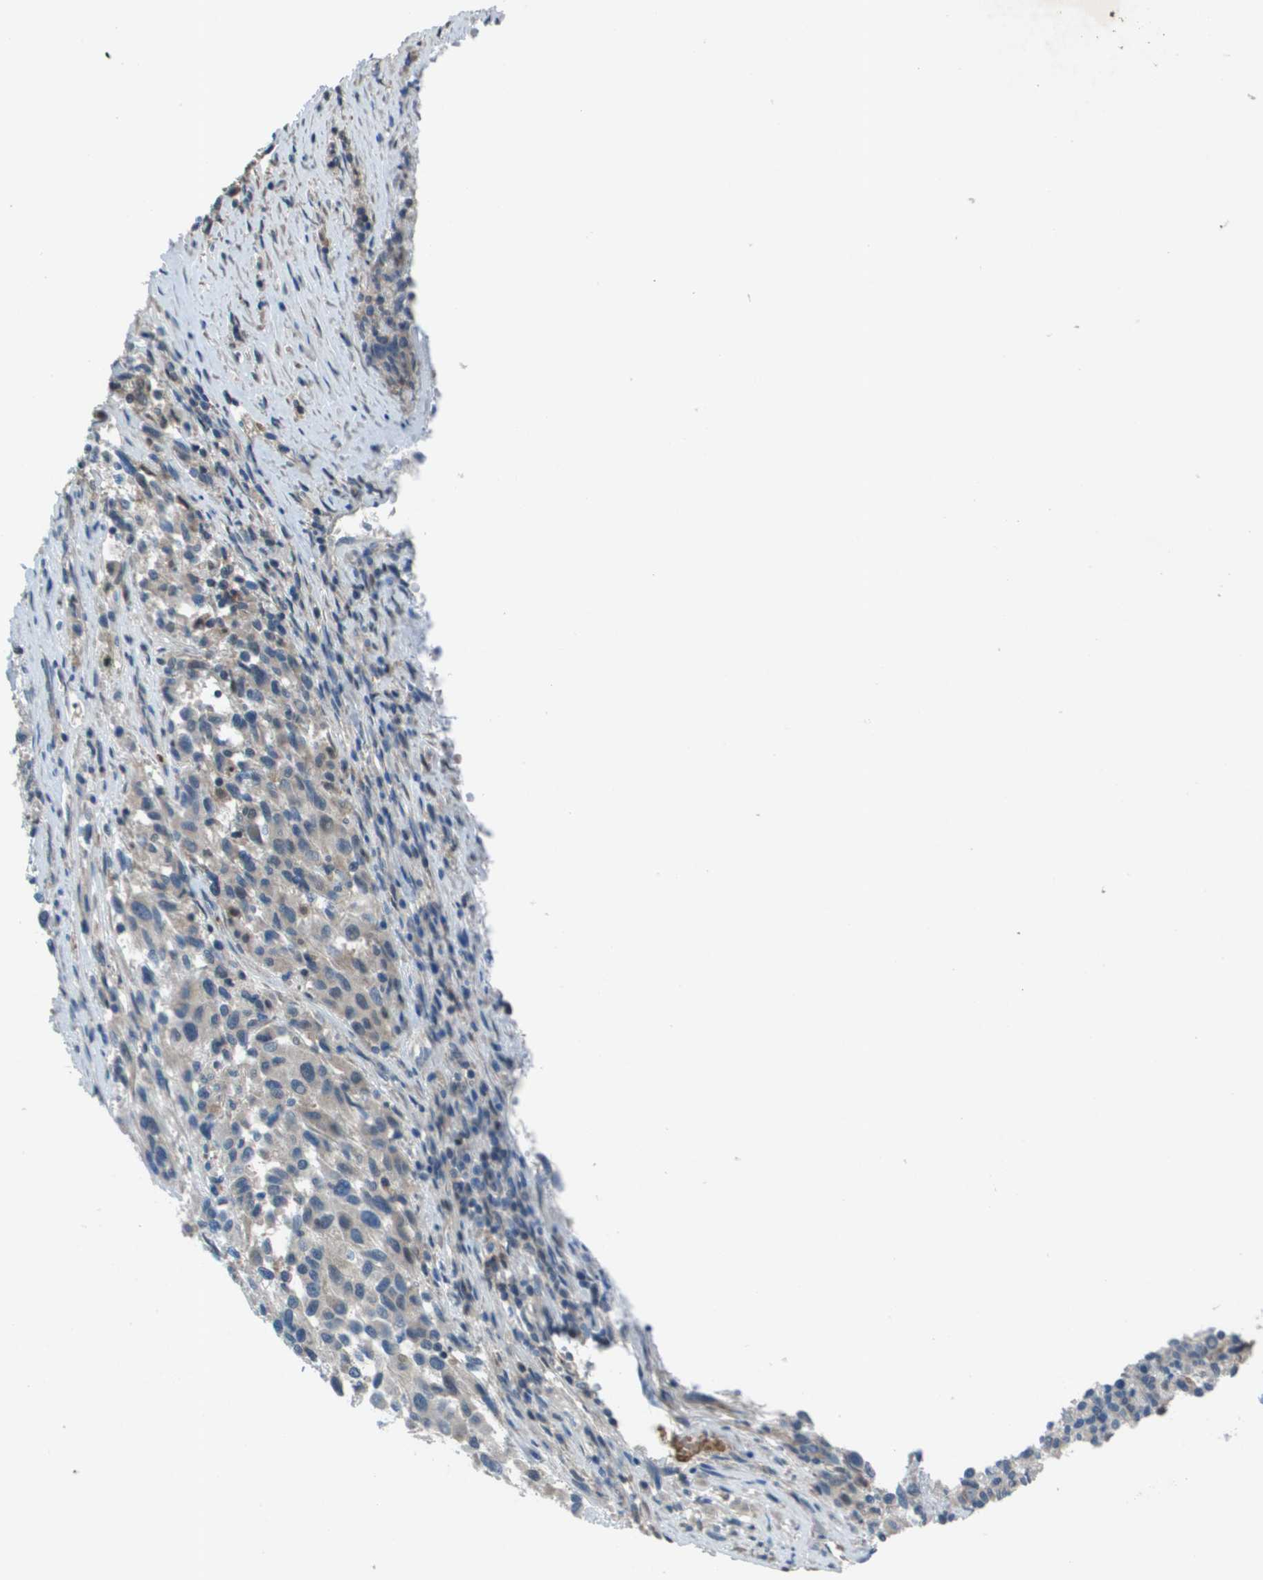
{"staining": {"intensity": "weak", "quantity": "<25%", "location": "cytoplasmic/membranous"}, "tissue": "melanoma", "cell_type": "Tumor cells", "image_type": "cancer", "snomed": [{"axis": "morphology", "description": "Malignant melanoma, Metastatic site"}, {"axis": "topography", "description": "Lymph node"}], "caption": "The immunohistochemistry histopathology image has no significant positivity in tumor cells of malignant melanoma (metastatic site) tissue.", "gene": "CAMK4", "patient": {"sex": "male", "age": 61}}